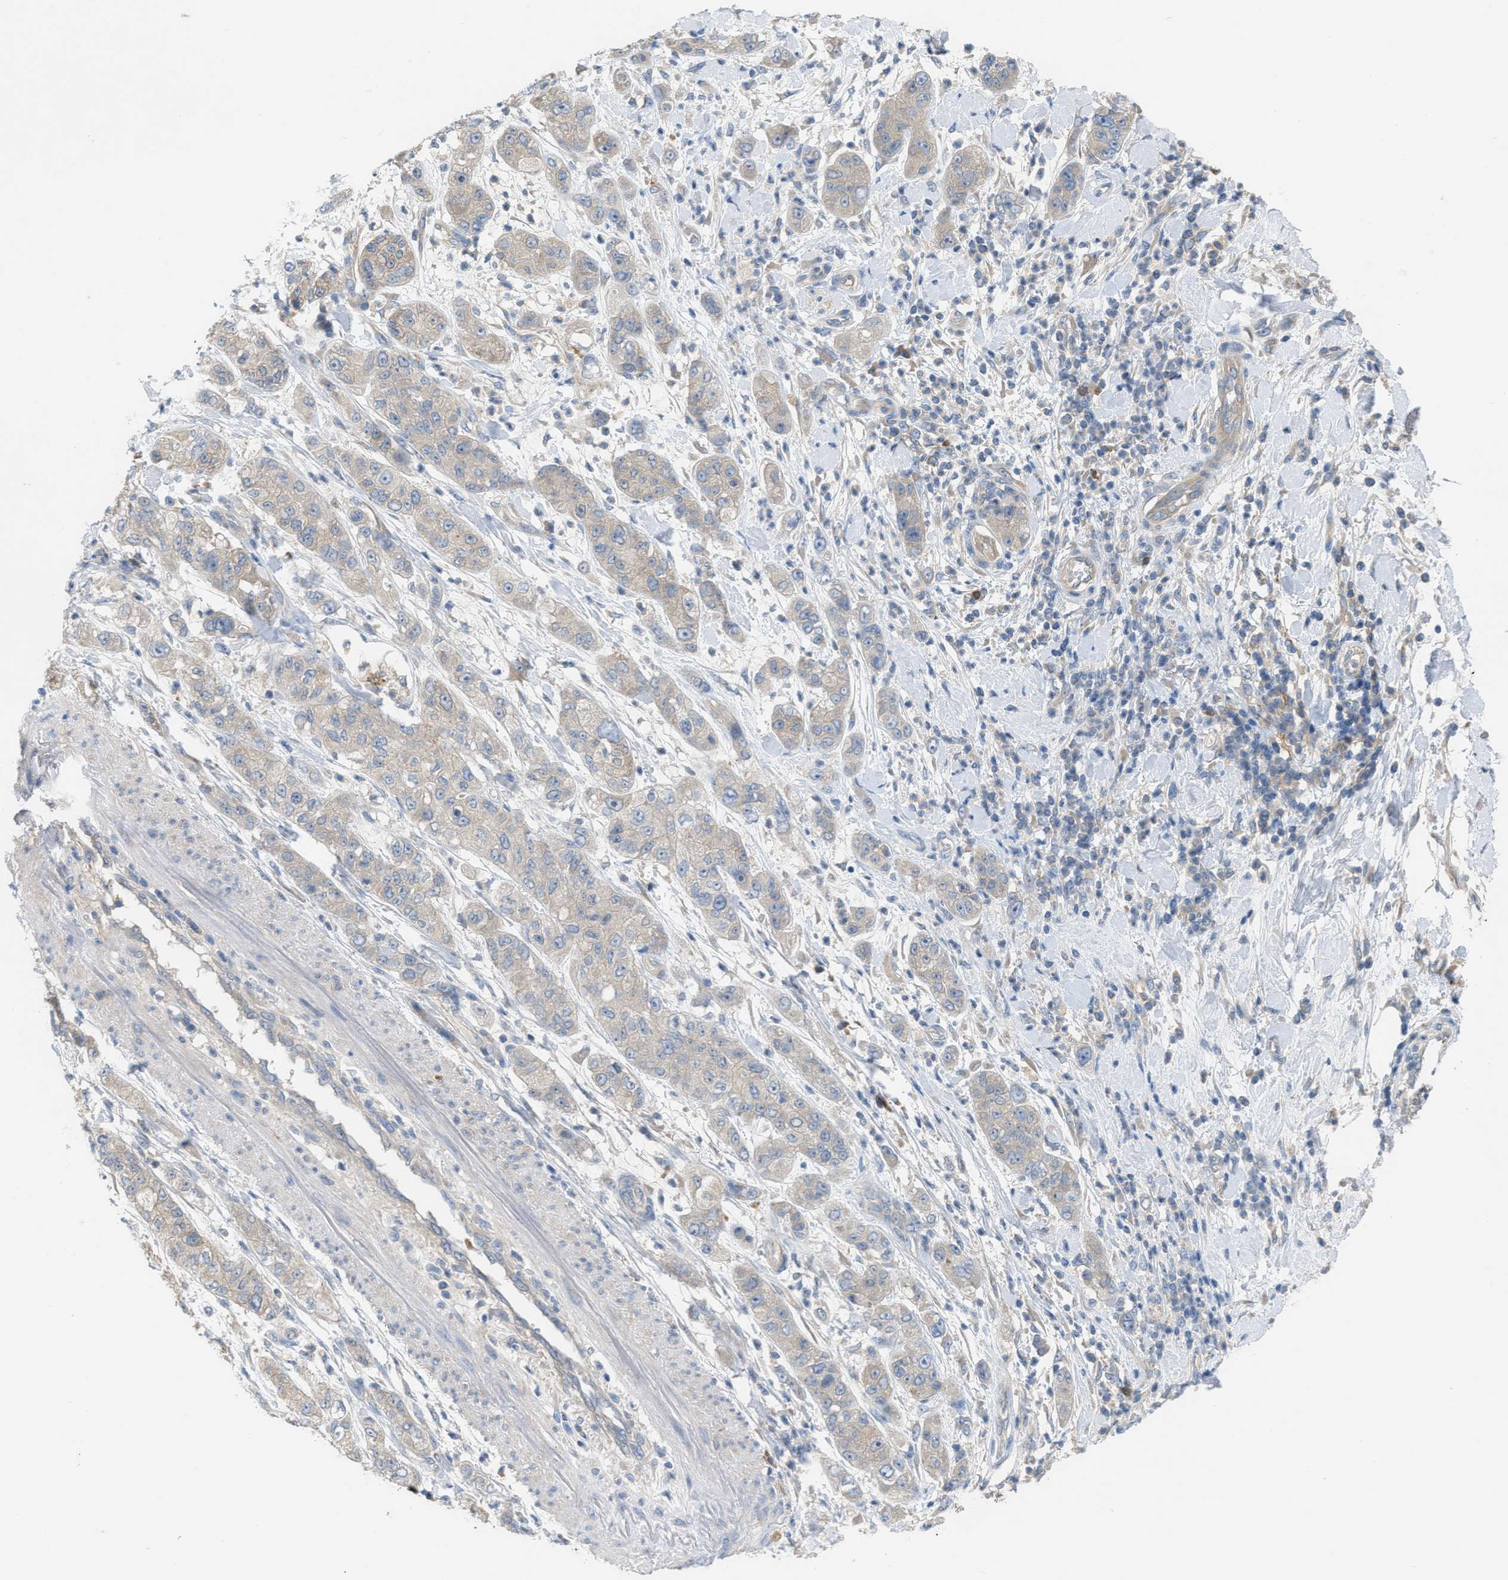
{"staining": {"intensity": "negative", "quantity": "none", "location": "none"}, "tissue": "pancreatic cancer", "cell_type": "Tumor cells", "image_type": "cancer", "snomed": [{"axis": "morphology", "description": "Adenocarcinoma, NOS"}, {"axis": "topography", "description": "Pancreas"}], "caption": "Micrograph shows no protein positivity in tumor cells of pancreatic cancer tissue. (DAB (3,3'-diaminobenzidine) IHC, high magnification).", "gene": "UBA5", "patient": {"sex": "female", "age": 78}}